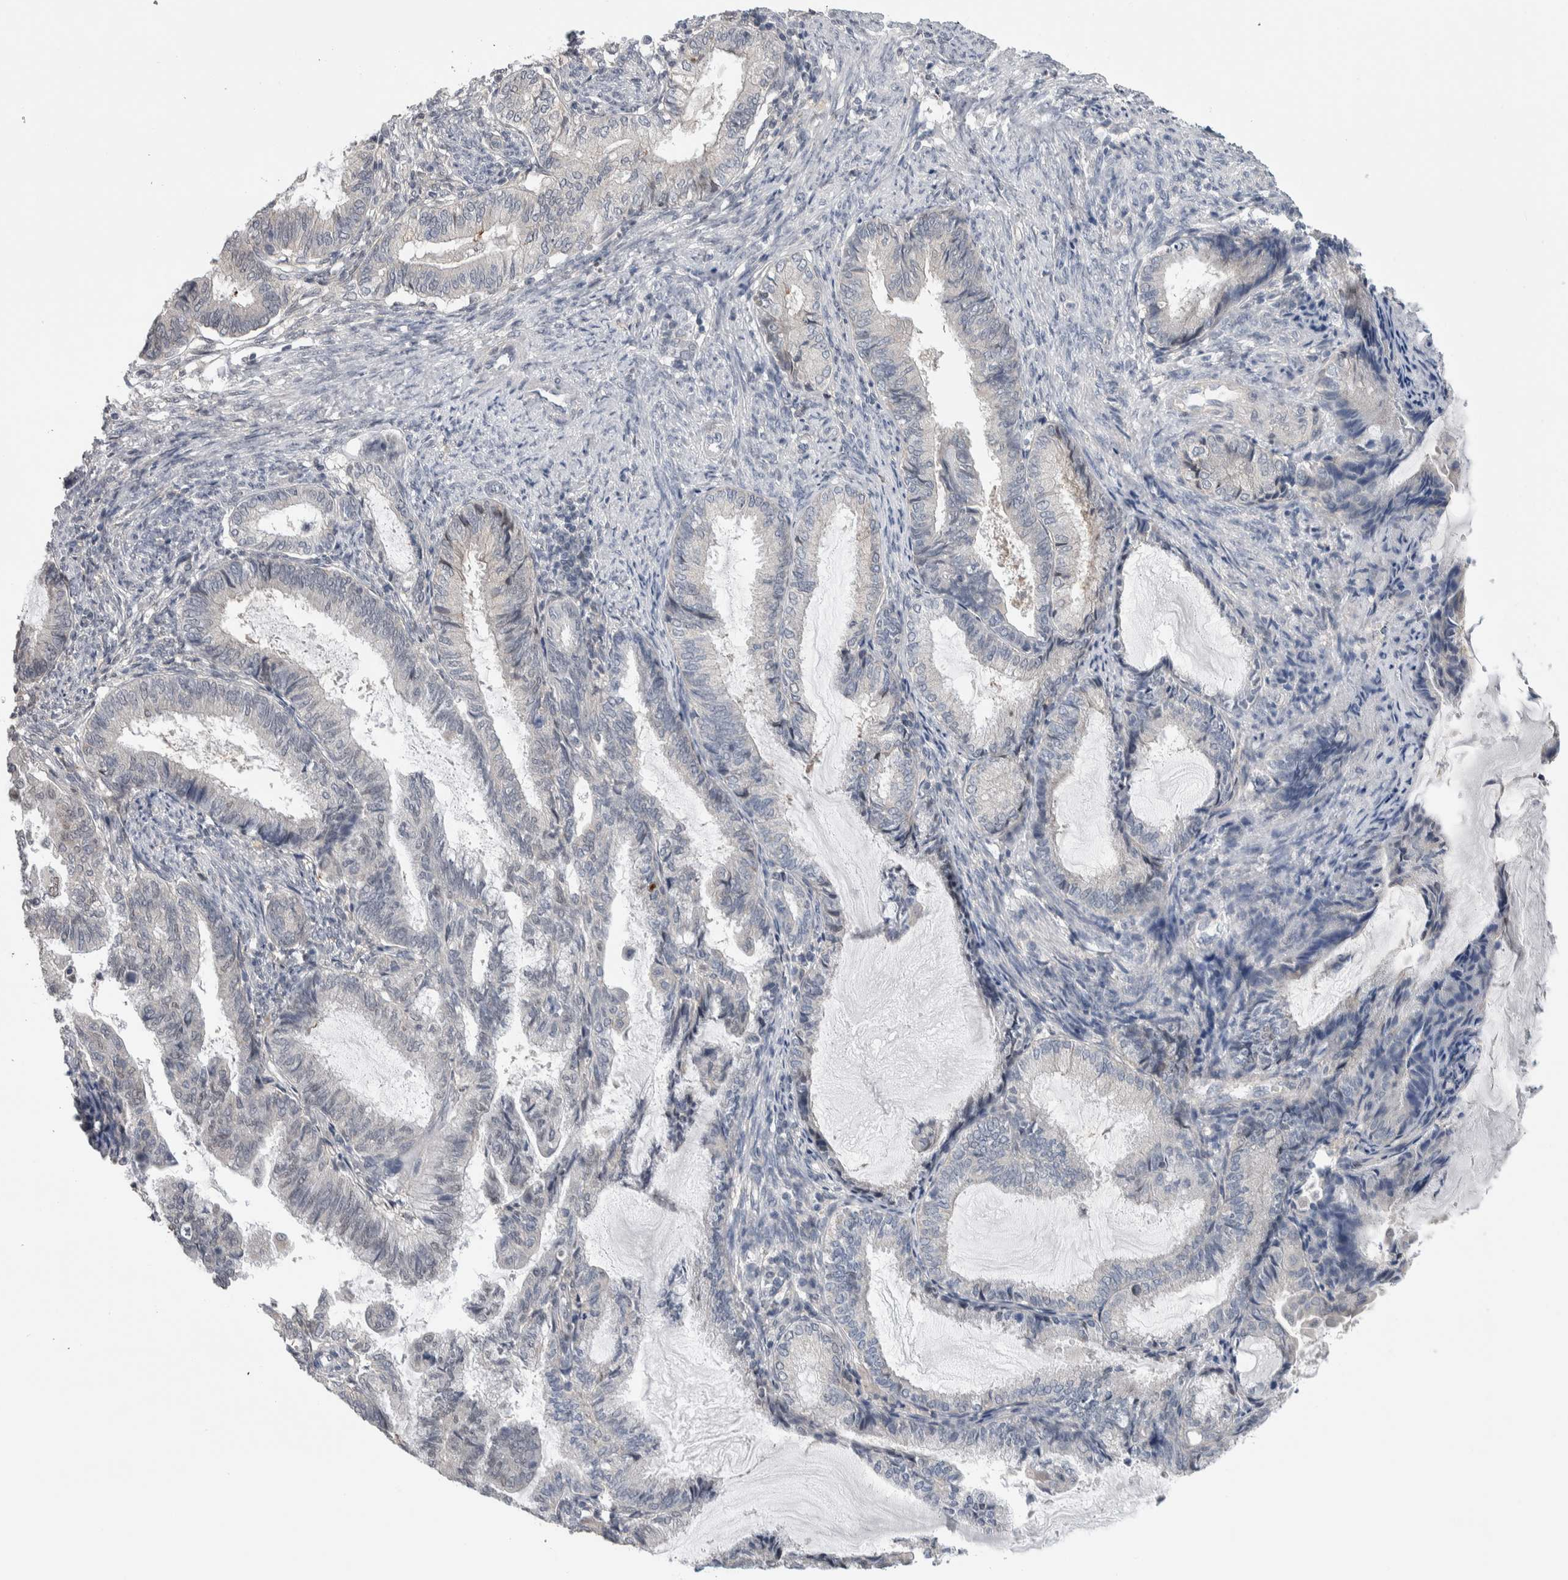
{"staining": {"intensity": "negative", "quantity": "none", "location": "none"}, "tissue": "endometrial cancer", "cell_type": "Tumor cells", "image_type": "cancer", "snomed": [{"axis": "morphology", "description": "Adenocarcinoma, NOS"}, {"axis": "topography", "description": "Endometrium"}], "caption": "DAB immunohistochemical staining of endometrial adenocarcinoma exhibits no significant positivity in tumor cells.", "gene": "TAX1BP1", "patient": {"sex": "female", "age": 86}}